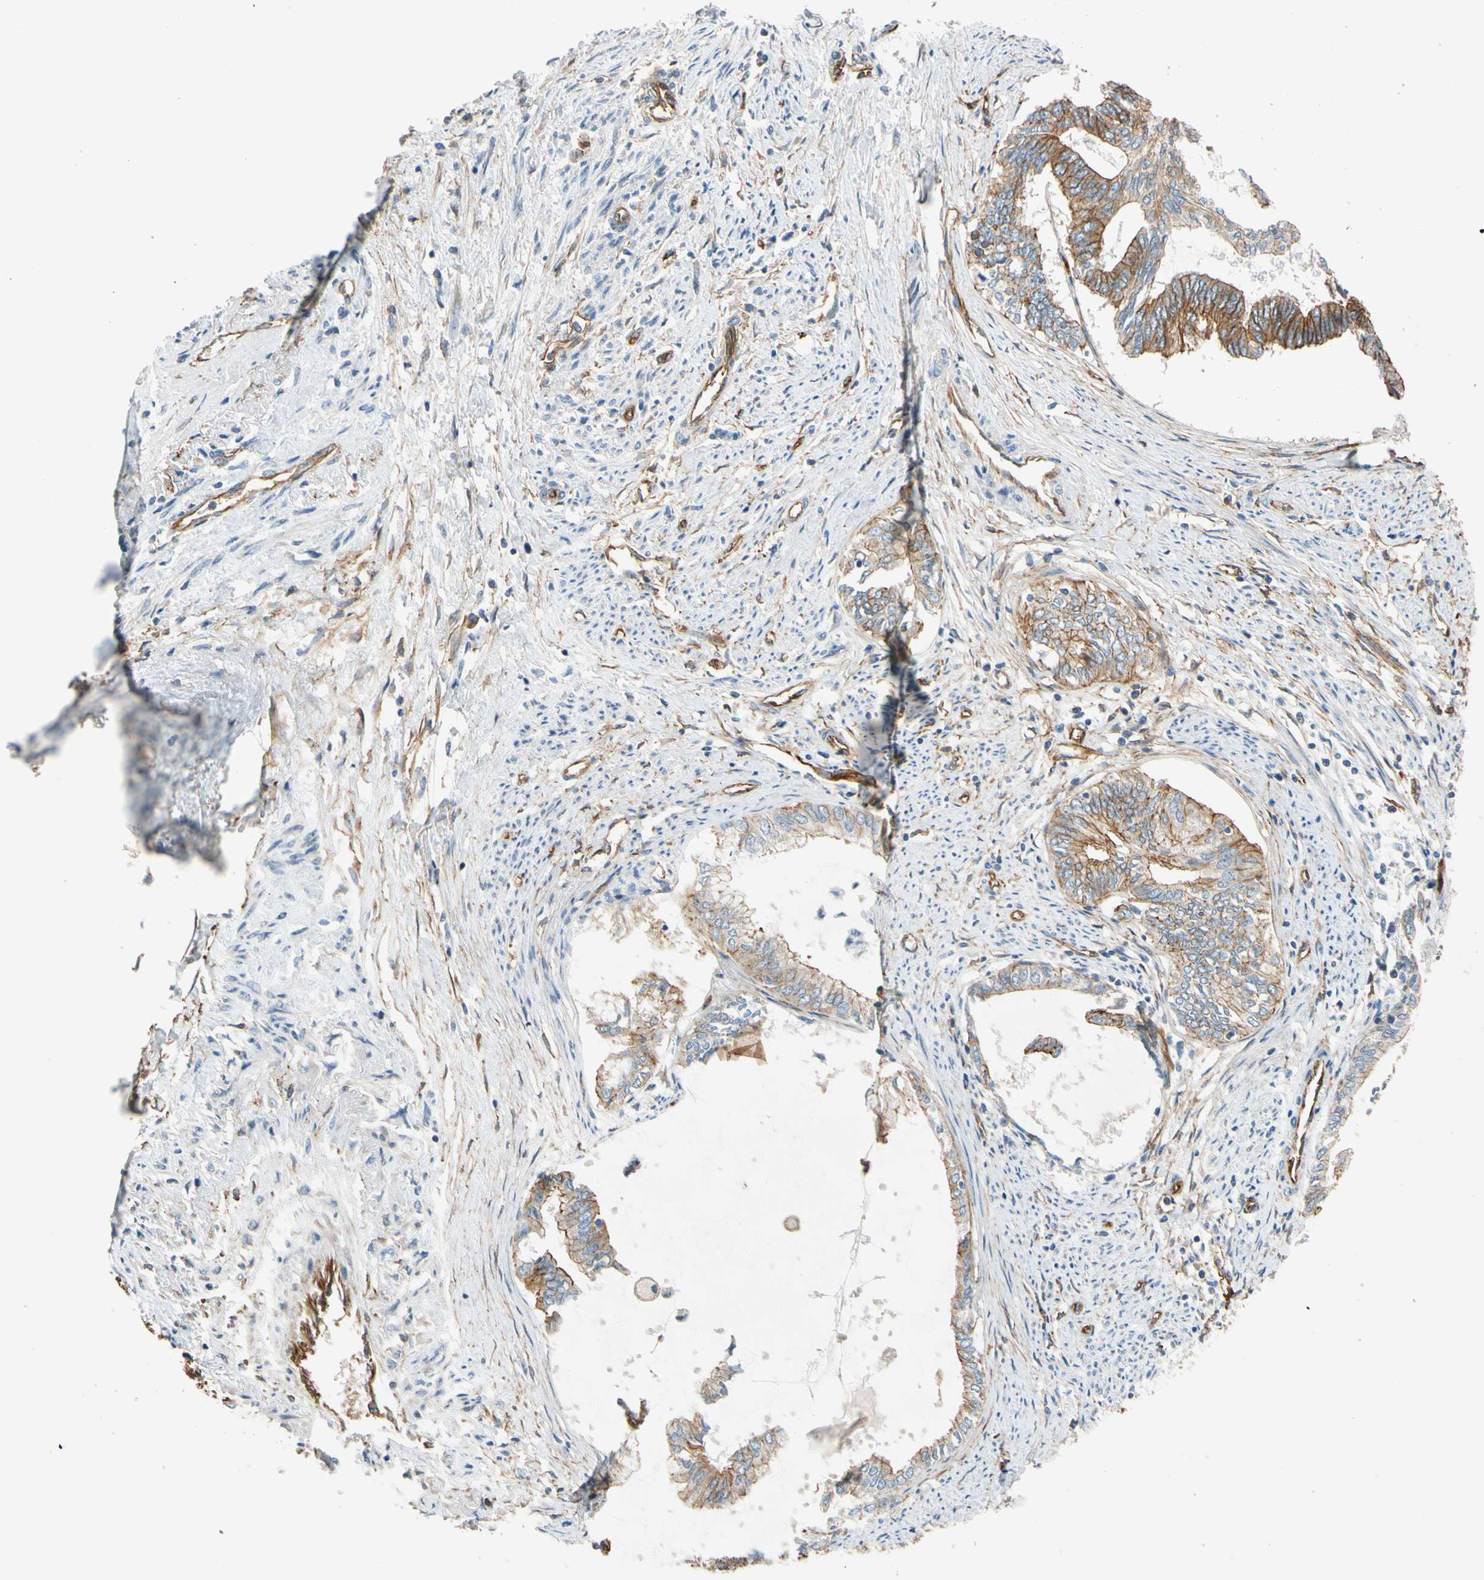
{"staining": {"intensity": "moderate", "quantity": ">75%", "location": "cytoplasmic/membranous"}, "tissue": "endometrial cancer", "cell_type": "Tumor cells", "image_type": "cancer", "snomed": [{"axis": "morphology", "description": "Adenocarcinoma, NOS"}, {"axis": "topography", "description": "Endometrium"}], "caption": "A micrograph of human endometrial cancer (adenocarcinoma) stained for a protein reveals moderate cytoplasmic/membranous brown staining in tumor cells. (DAB IHC with brightfield microscopy, high magnification).", "gene": "SPTAN1", "patient": {"sex": "female", "age": 86}}